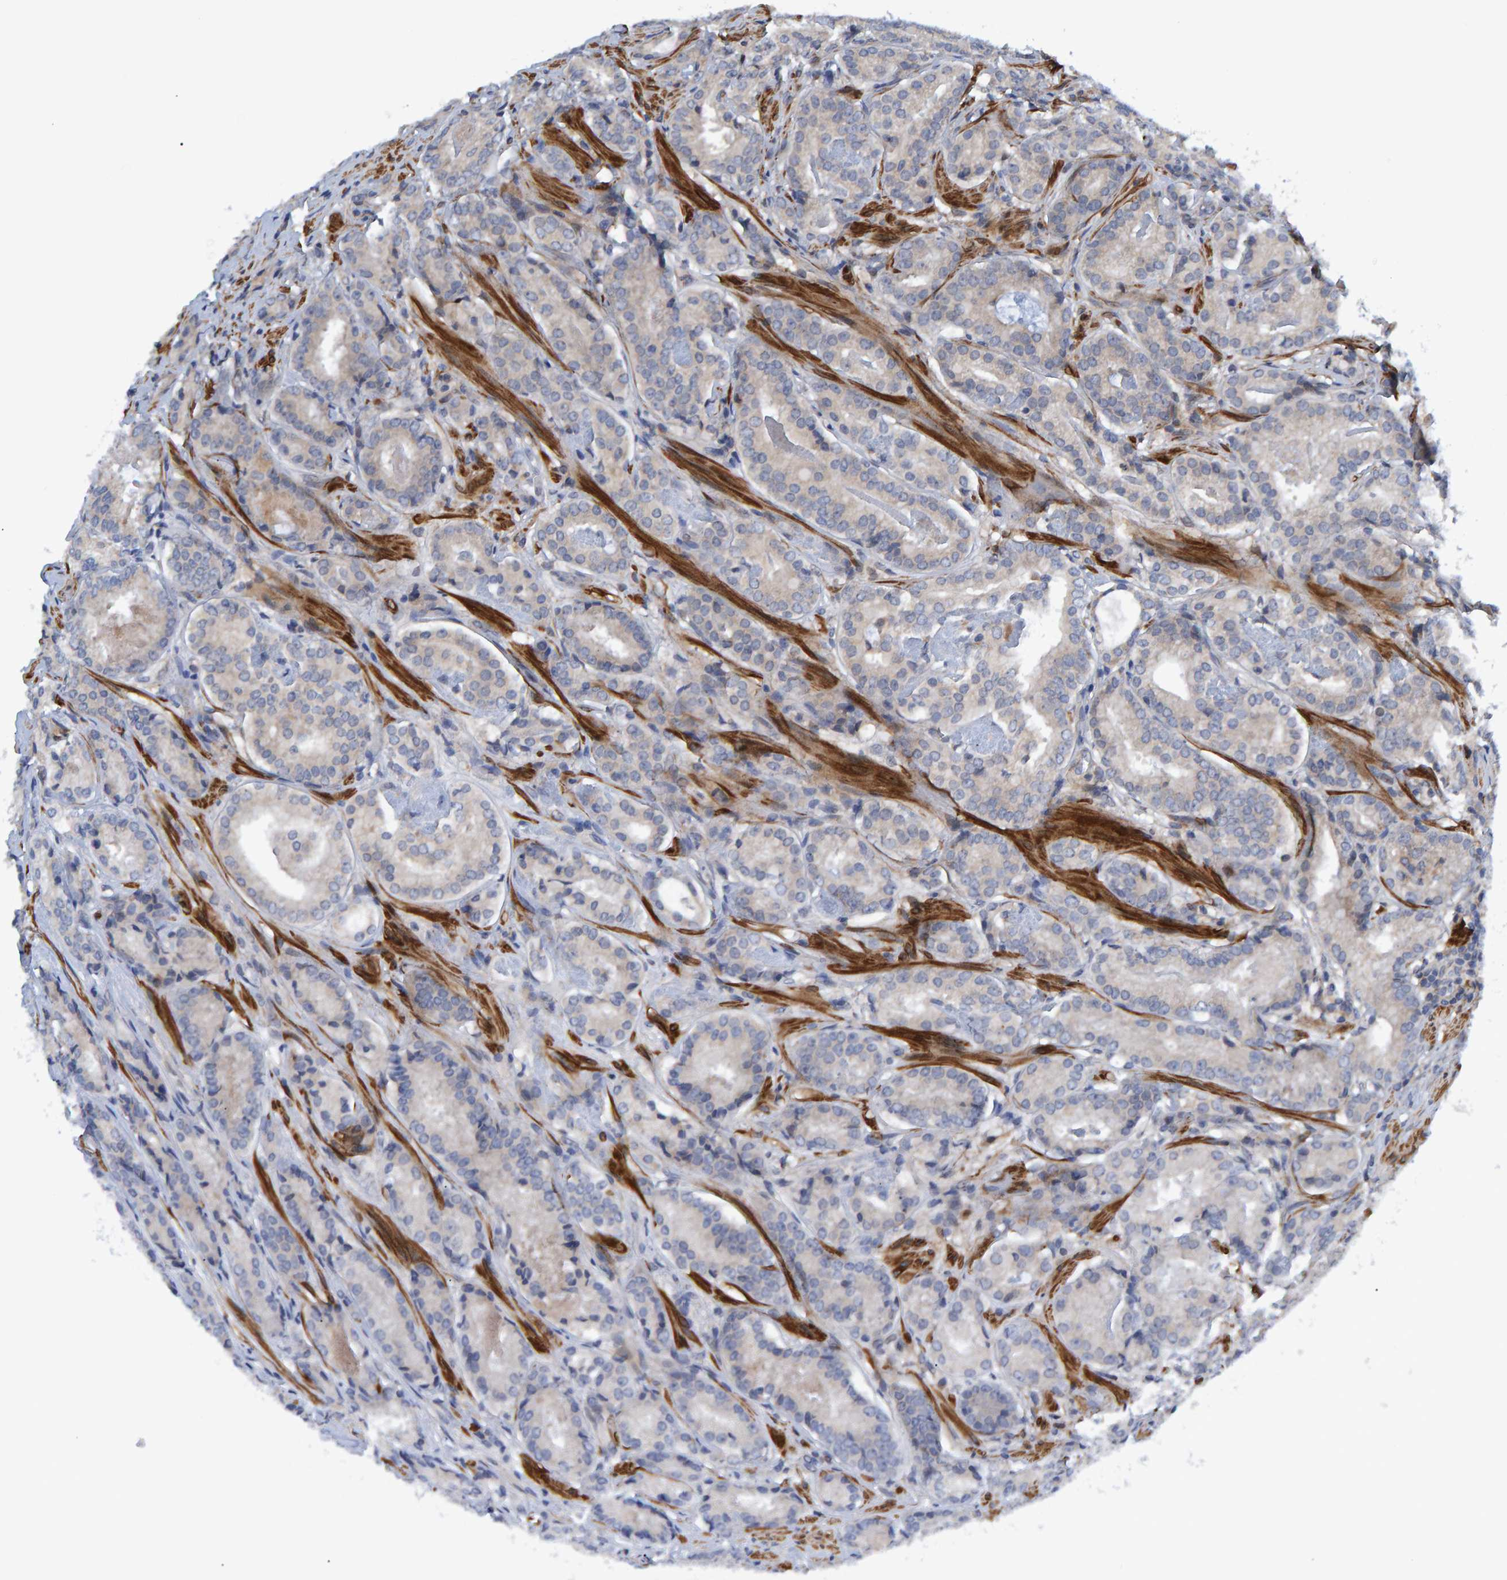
{"staining": {"intensity": "negative", "quantity": "none", "location": "none"}, "tissue": "prostate cancer", "cell_type": "Tumor cells", "image_type": "cancer", "snomed": [{"axis": "morphology", "description": "Adenocarcinoma, Low grade"}, {"axis": "topography", "description": "Prostate"}], "caption": "This photomicrograph is of prostate cancer (low-grade adenocarcinoma) stained with immunohistochemistry to label a protein in brown with the nuclei are counter-stained blue. There is no expression in tumor cells.", "gene": "ATP6V1H", "patient": {"sex": "male", "age": 69}}